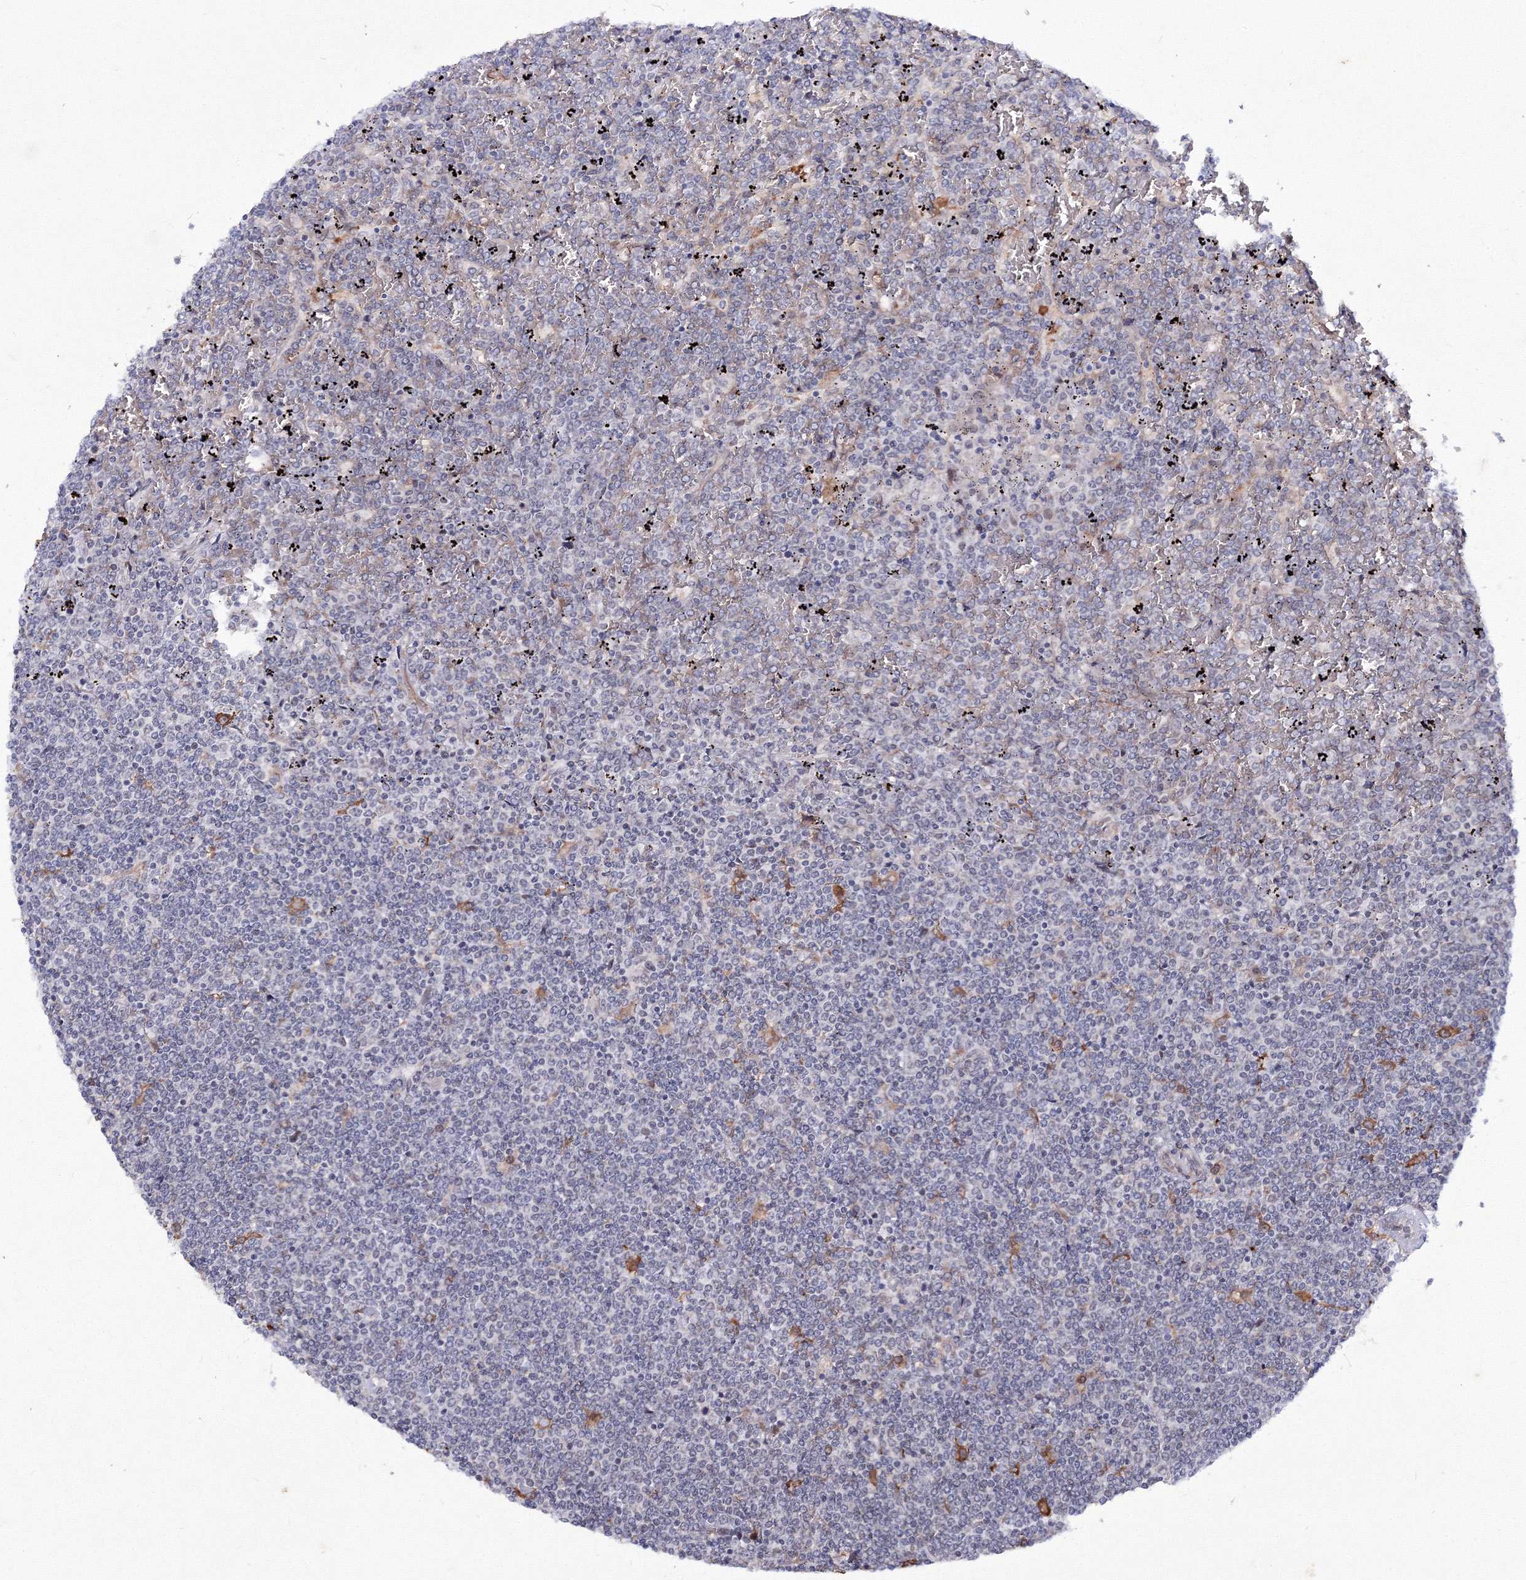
{"staining": {"intensity": "negative", "quantity": "none", "location": "none"}, "tissue": "lymphoma", "cell_type": "Tumor cells", "image_type": "cancer", "snomed": [{"axis": "morphology", "description": "Malignant lymphoma, non-Hodgkin's type, Low grade"}, {"axis": "topography", "description": "Spleen"}], "caption": "Immunohistochemistry of human malignant lymphoma, non-Hodgkin's type (low-grade) demonstrates no staining in tumor cells.", "gene": "C11orf52", "patient": {"sex": "female", "age": 19}}